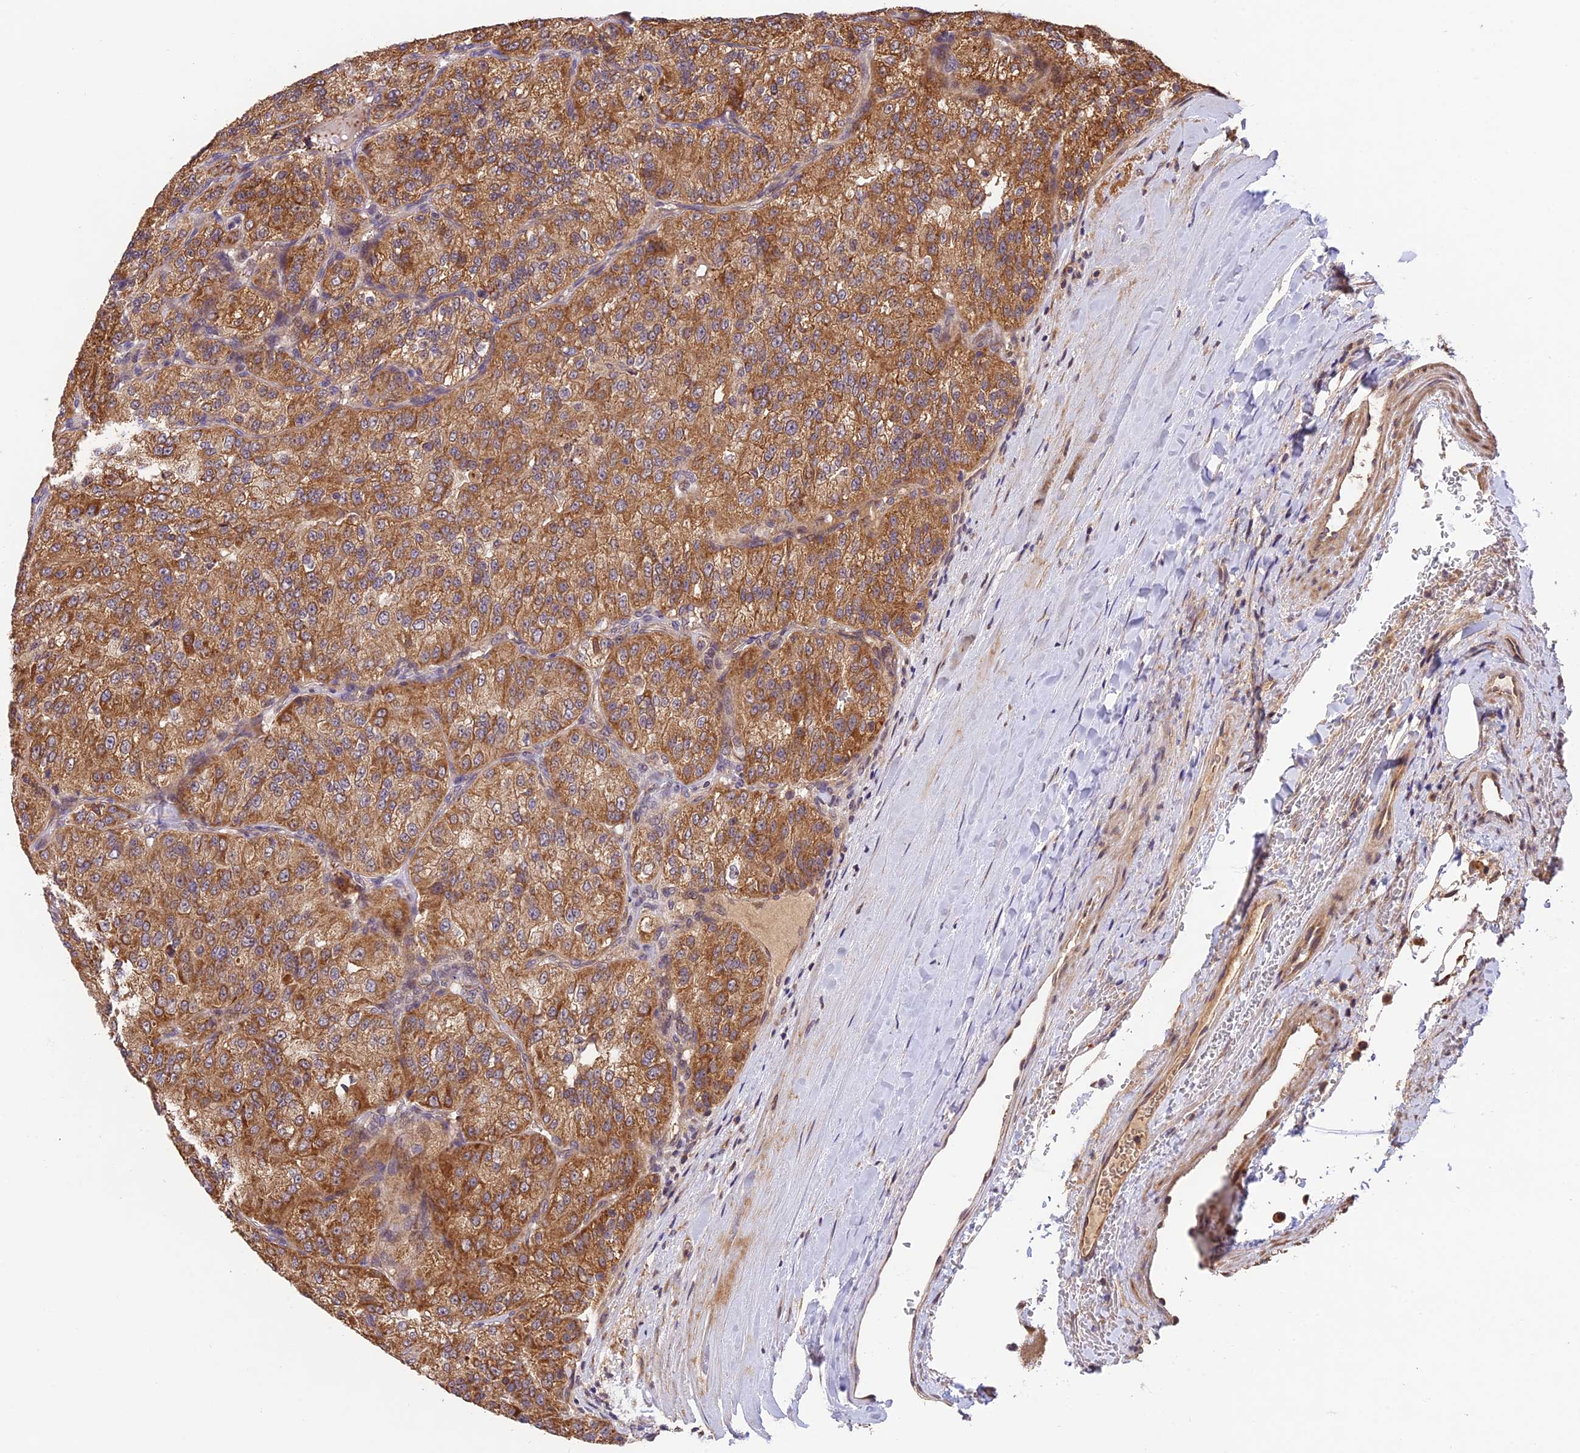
{"staining": {"intensity": "moderate", "quantity": ">75%", "location": "cytoplasmic/membranous"}, "tissue": "renal cancer", "cell_type": "Tumor cells", "image_type": "cancer", "snomed": [{"axis": "morphology", "description": "Adenocarcinoma, NOS"}, {"axis": "topography", "description": "Kidney"}], "caption": "This photomicrograph shows immunohistochemistry (IHC) staining of human adenocarcinoma (renal), with medium moderate cytoplasmic/membranous staining in approximately >75% of tumor cells.", "gene": "MNS1", "patient": {"sex": "female", "age": 63}}